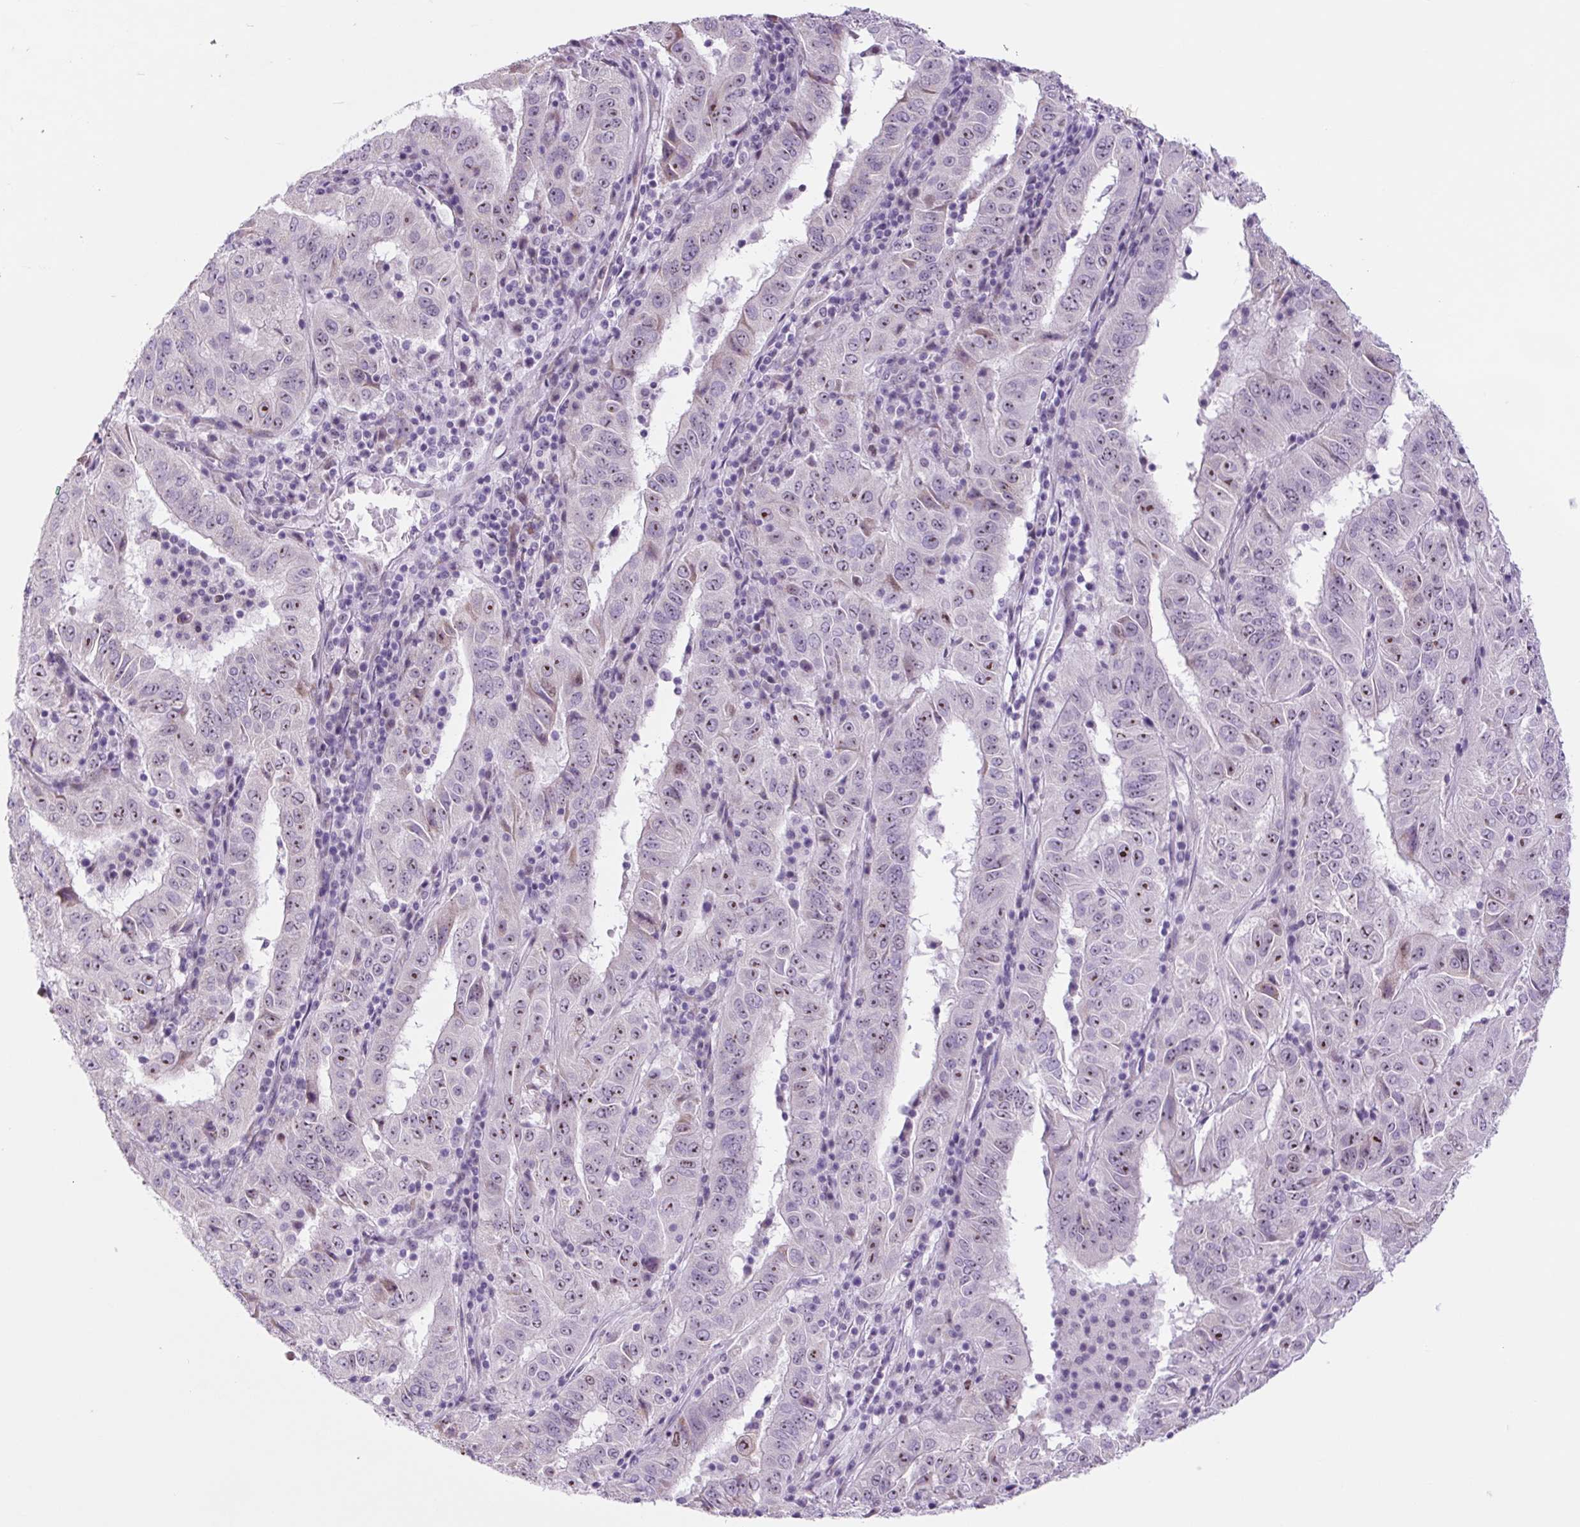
{"staining": {"intensity": "moderate", "quantity": "<25%", "location": "nuclear"}, "tissue": "pancreatic cancer", "cell_type": "Tumor cells", "image_type": "cancer", "snomed": [{"axis": "morphology", "description": "Adenocarcinoma, NOS"}, {"axis": "topography", "description": "Pancreas"}], "caption": "There is low levels of moderate nuclear positivity in tumor cells of pancreatic cancer (adenocarcinoma), as demonstrated by immunohistochemical staining (brown color).", "gene": "RRS1", "patient": {"sex": "male", "age": 63}}